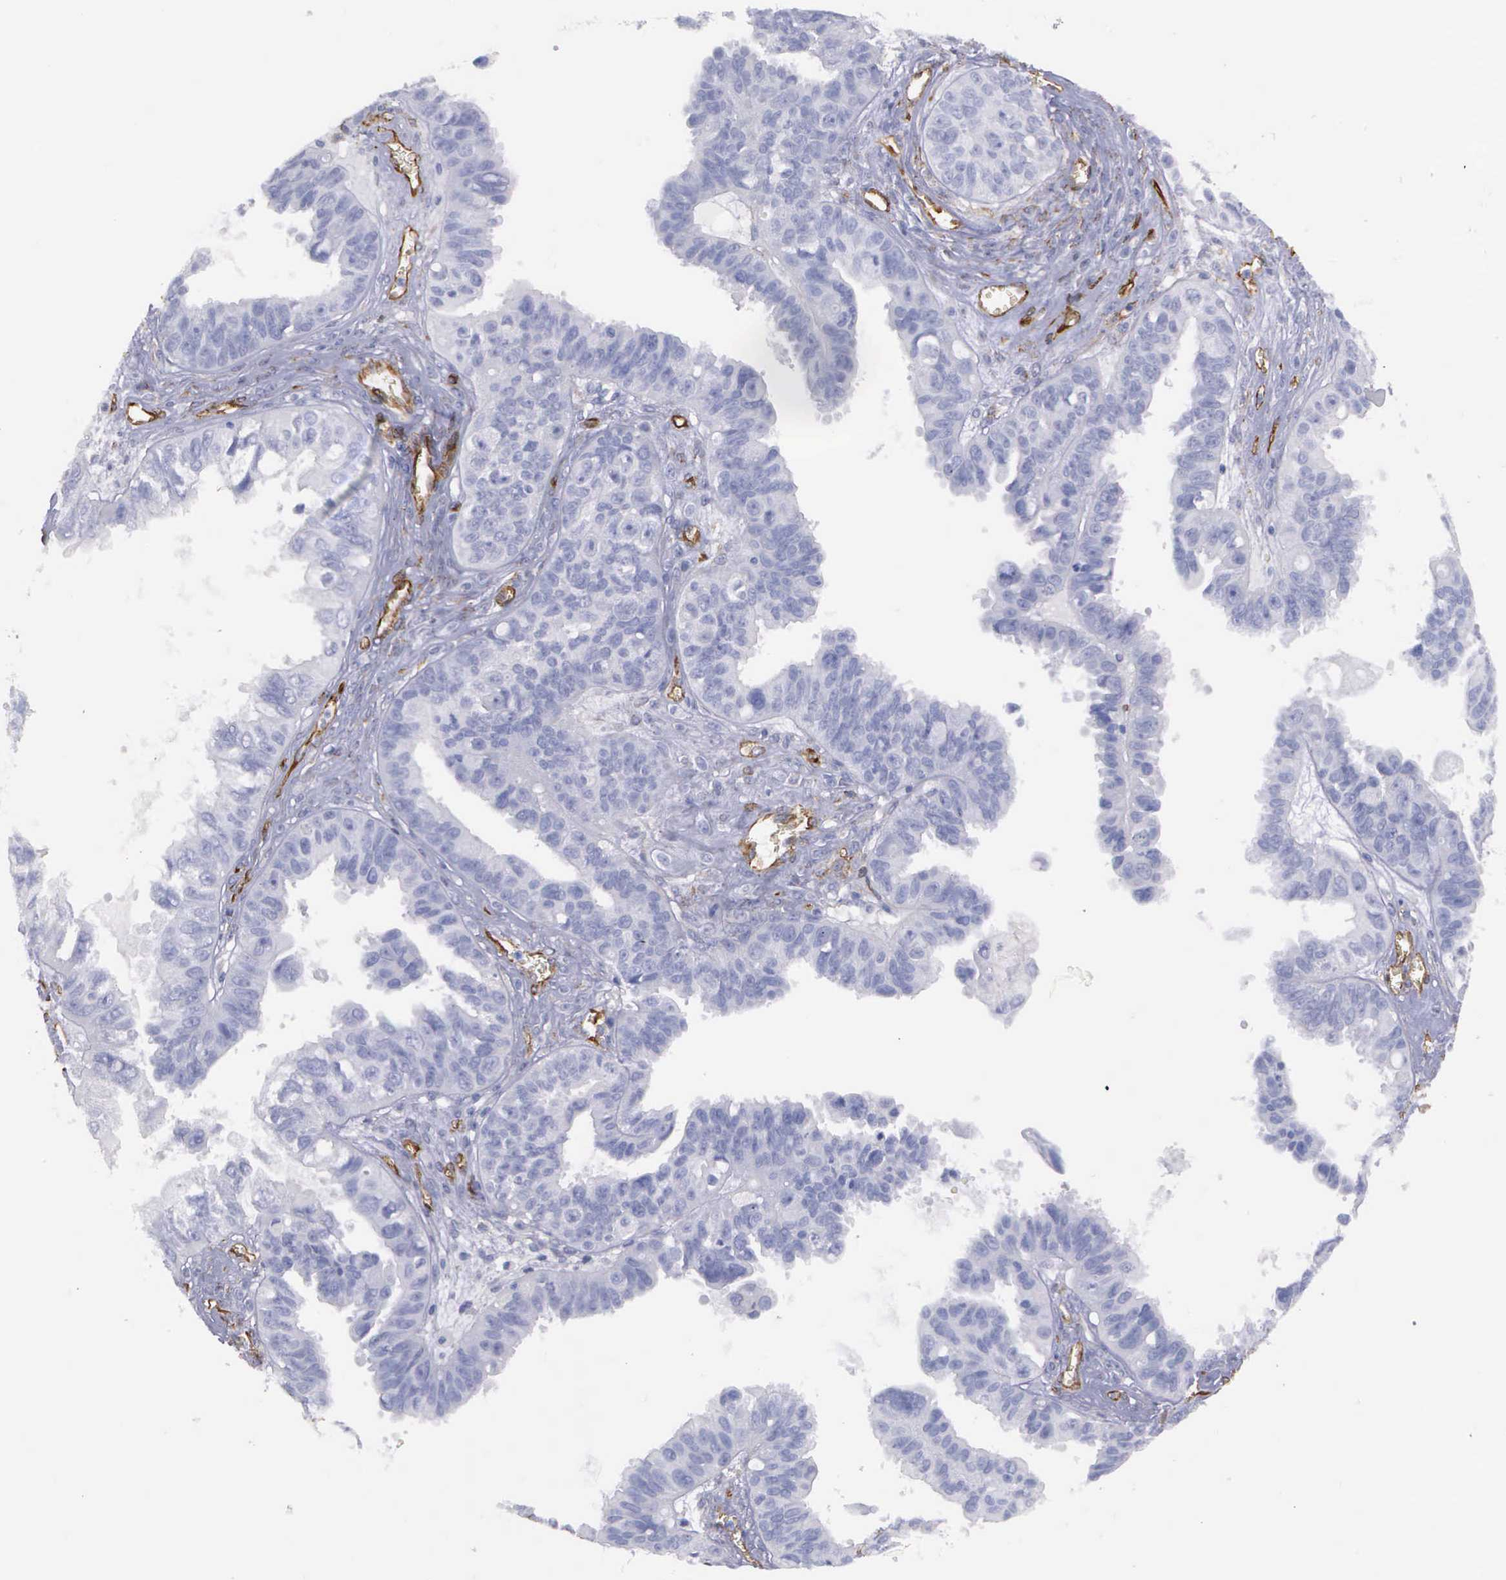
{"staining": {"intensity": "negative", "quantity": "none", "location": "none"}, "tissue": "ovarian cancer", "cell_type": "Tumor cells", "image_type": "cancer", "snomed": [{"axis": "morphology", "description": "Carcinoma, endometroid"}, {"axis": "topography", "description": "Ovary"}], "caption": "Ovarian cancer was stained to show a protein in brown. There is no significant staining in tumor cells.", "gene": "MAGEB10", "patient": {"sex": "female", "age": 85}}